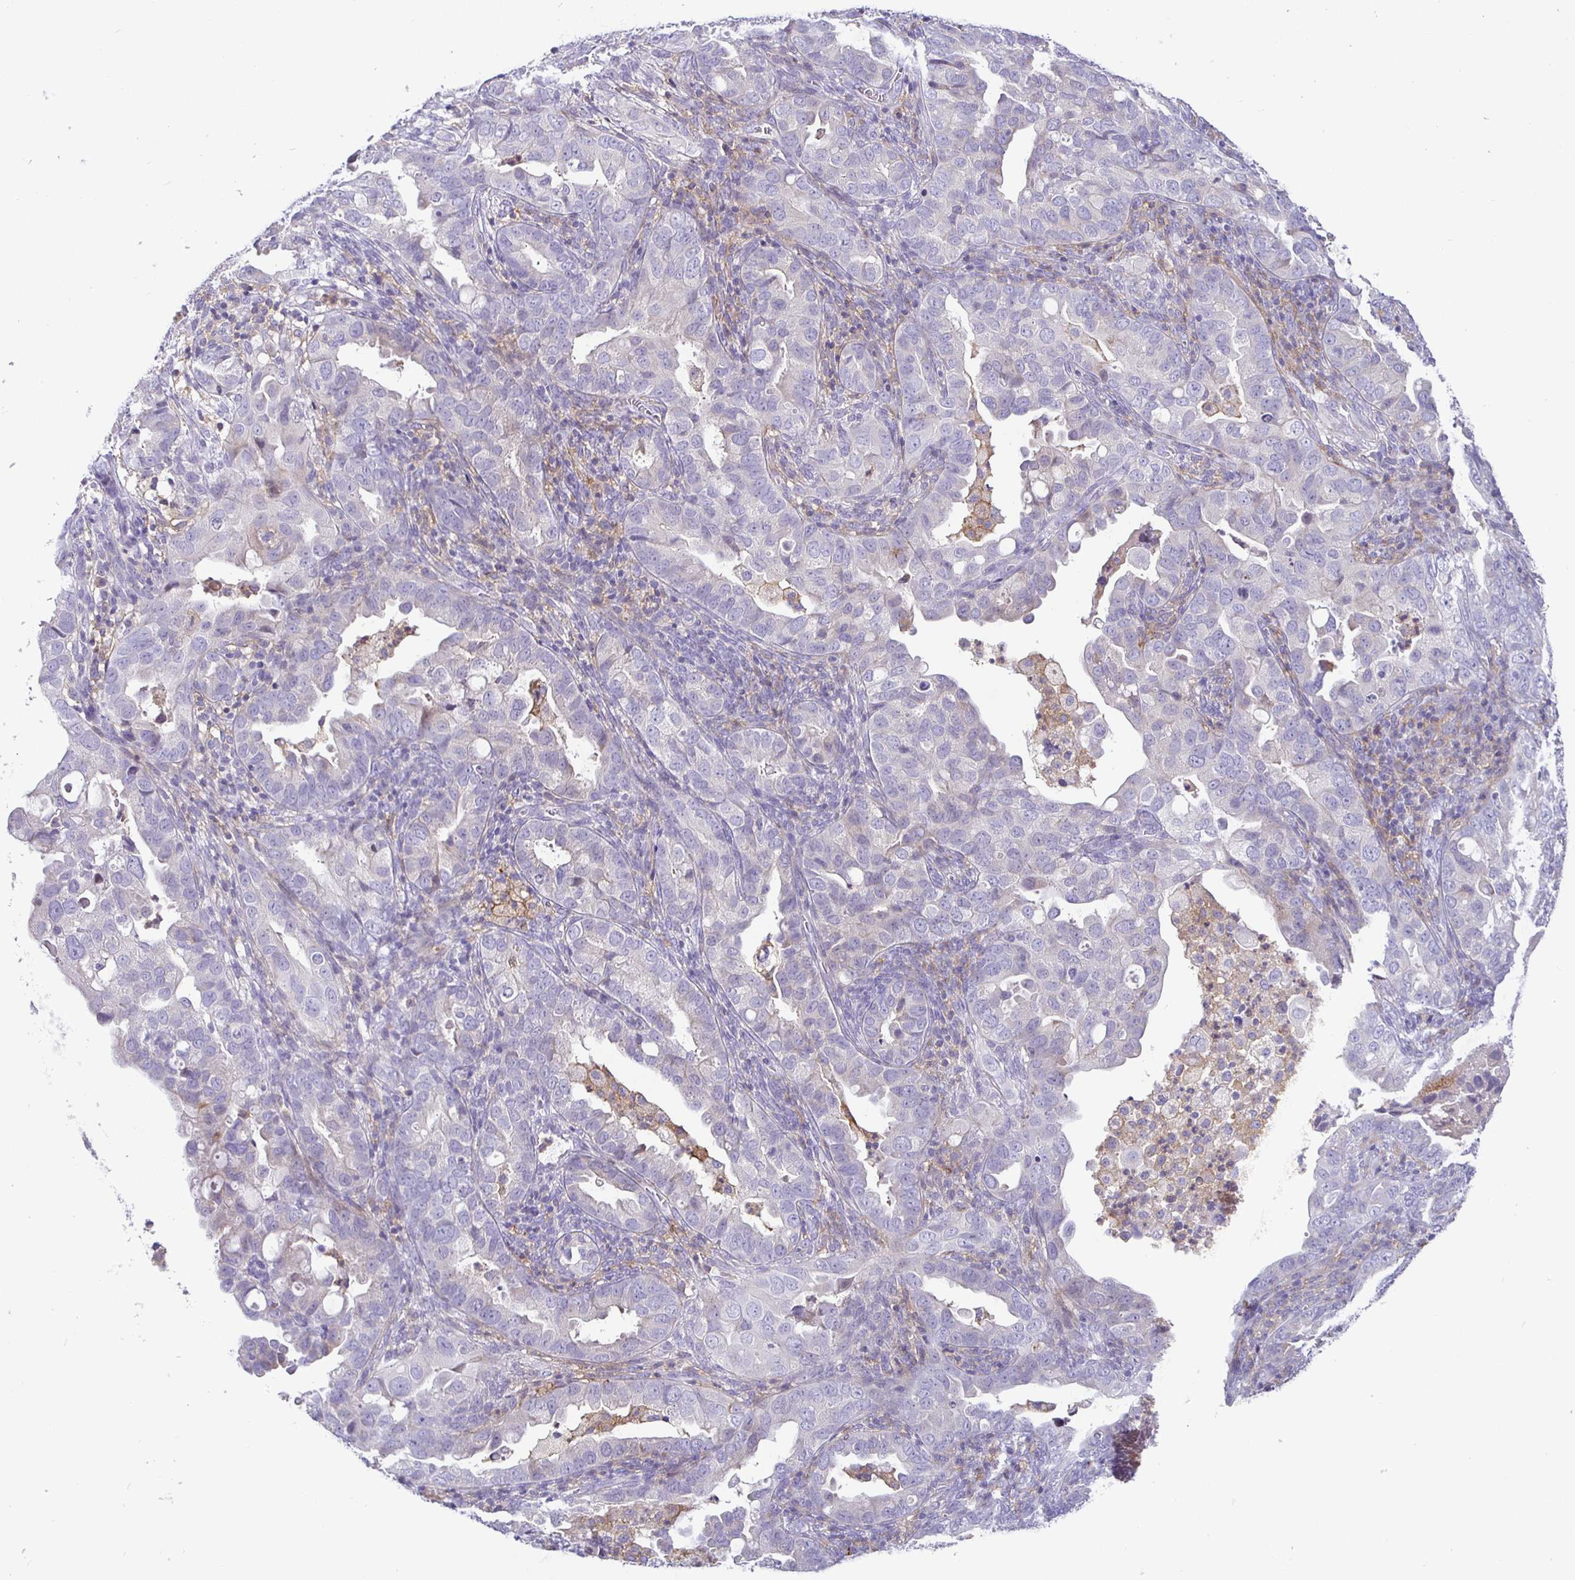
{"staining": {"intensity": "negative", "quantity": "none", "location": "none"}, "tissue": "endometrial cancer", "cell_type": "Tumor cells", "image_type": "cancer", "snomed": [{"axis": "morphology", "description": "Adenocarcinoma, NOS"}, {"axis": "topography", "description": "Endometrium"}], "caption": "The micrograph exhibits no staining of tumor cells in endometrial cancer. (Immunohistochemistry (ihc), brightfield microscopy, high magnification).", "gene": "SIRPA", "patient": {"sex": "female", "age": 57}}